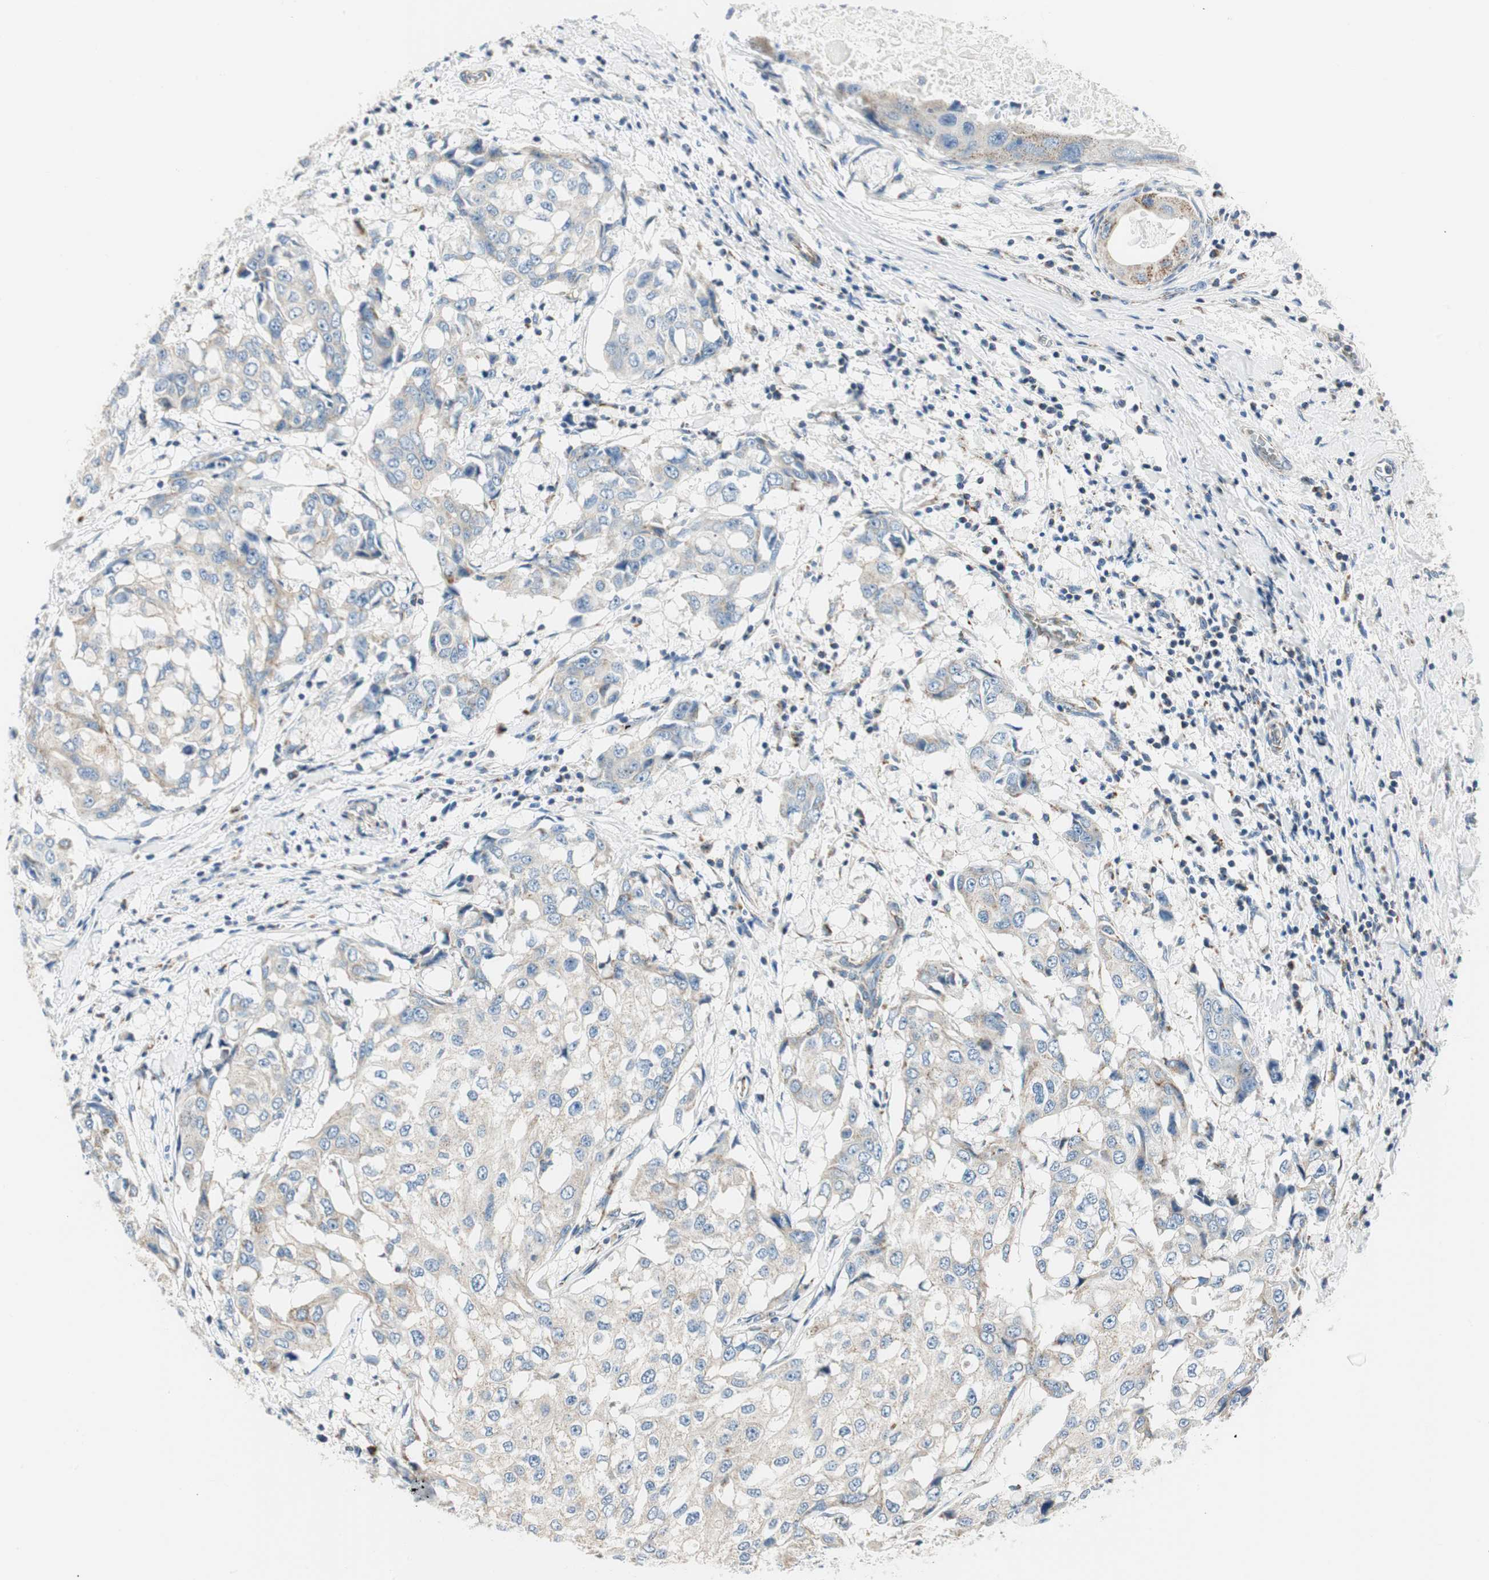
{"staining": {"intensity": "weak", "quantity": "<25%", "location": "cytoplasmic/membranous"}, "tissue": "breast cancer", "cell_type": "Tumor cells", "image_type": "cancer", "snomed": [{"axis": "morphology", "description": "Duct carcinoma"}, {"axis": "topography", "description": "Breast"}], "caption": "There is no significant expression in tumor cells of breast invasive ductal carcinoma.", "gene": "RORB", "patient": {"sex": "female", "age": 27}}